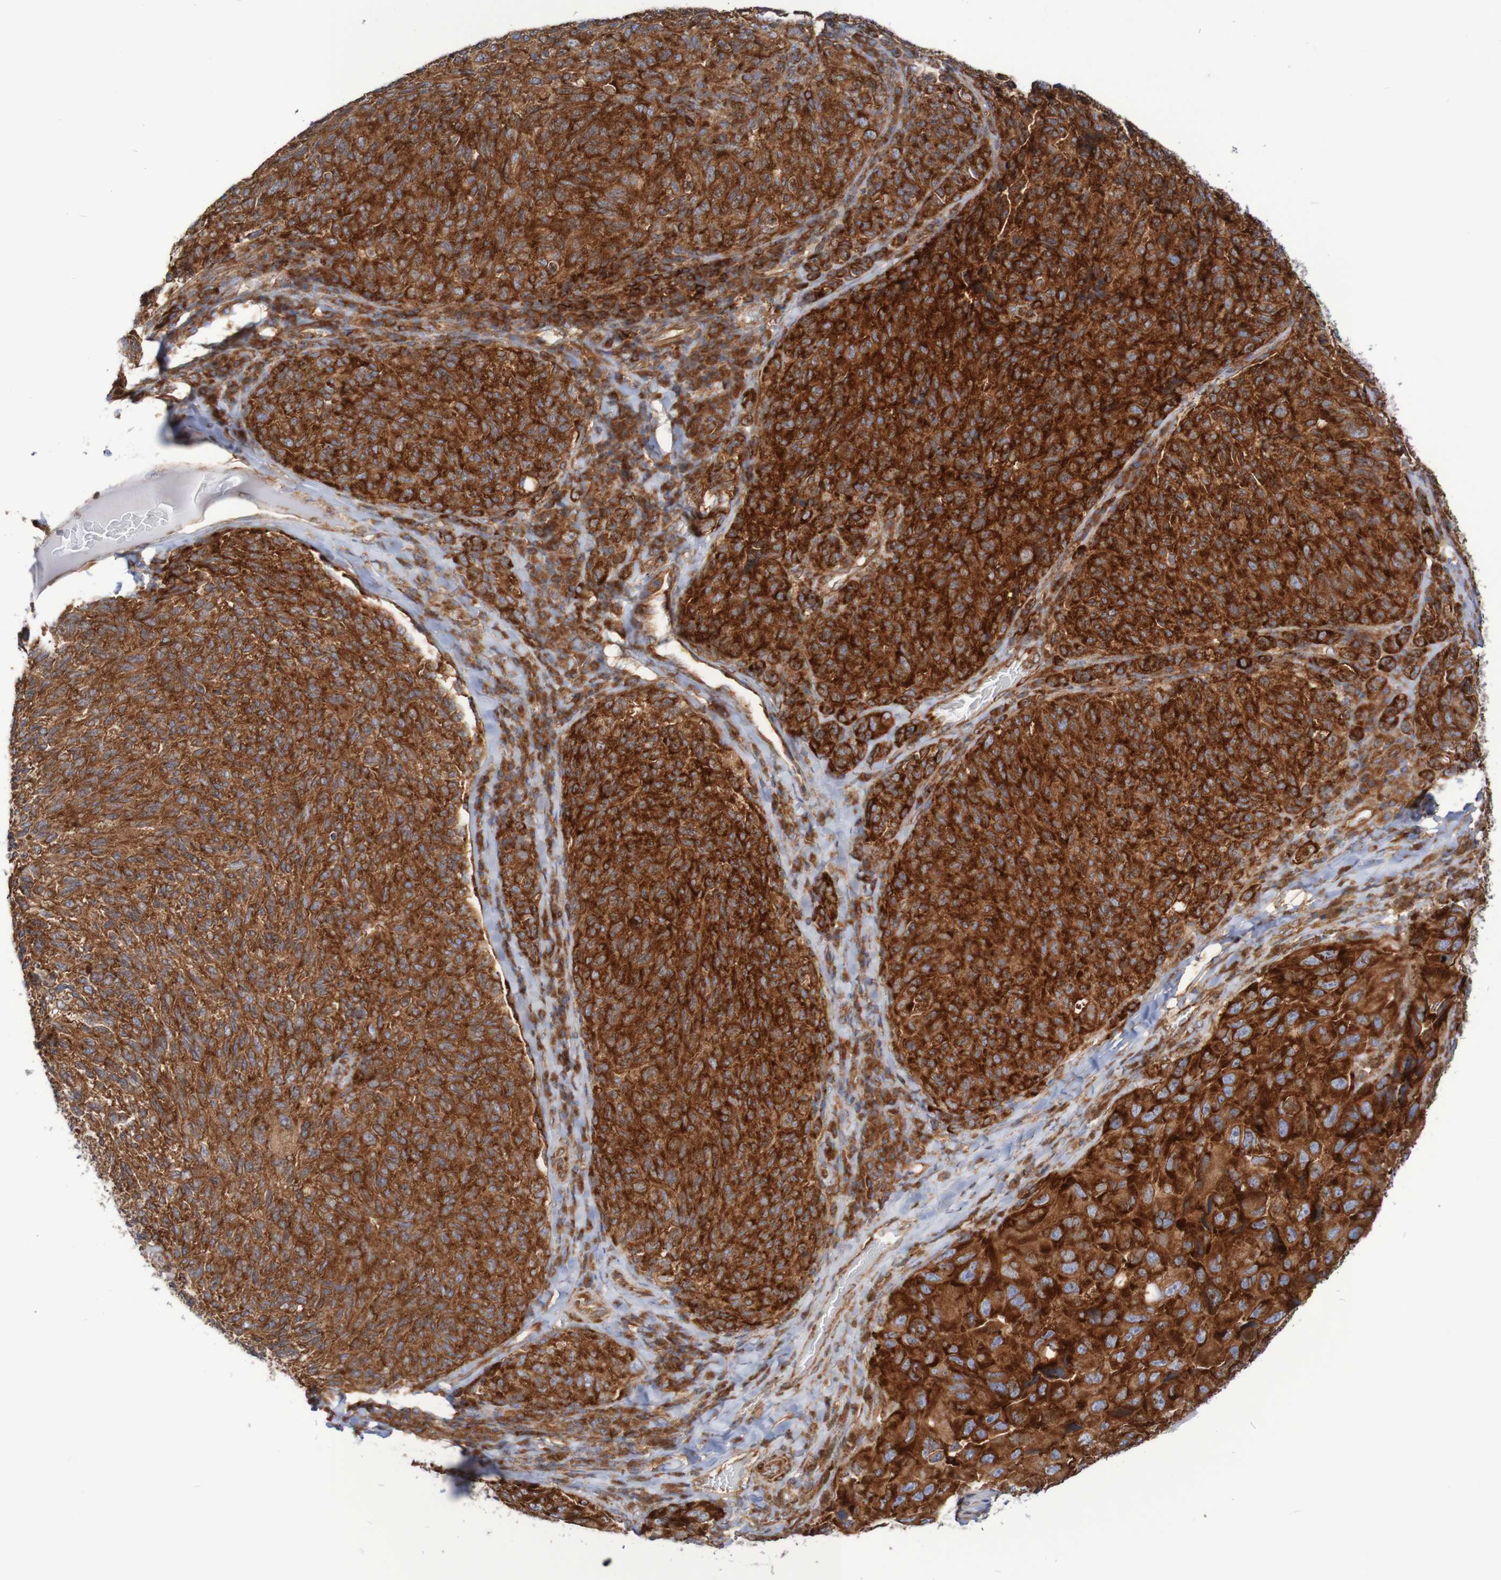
{"staining": {"intensity": "strong", "quantity": ">75%", "location": "cytoplasmic/membranous"}, "tissue": "melanoma", "cell_type": "Tumor cells", "image_type": "cancer", "snomed": [{"axis": "morphology", "description": "Malignant melanoma, NOS"}, {"axis": "topography", "description": "Skin"}], "caption": "Malignant melanoma was stained to show a protein in brown. There is high levels of strong cytoplasmic/membranous positivity in approximately >75% of tumor cells.", "gene": "FXR2", "patient": {"sex": "female", "age": 73}}